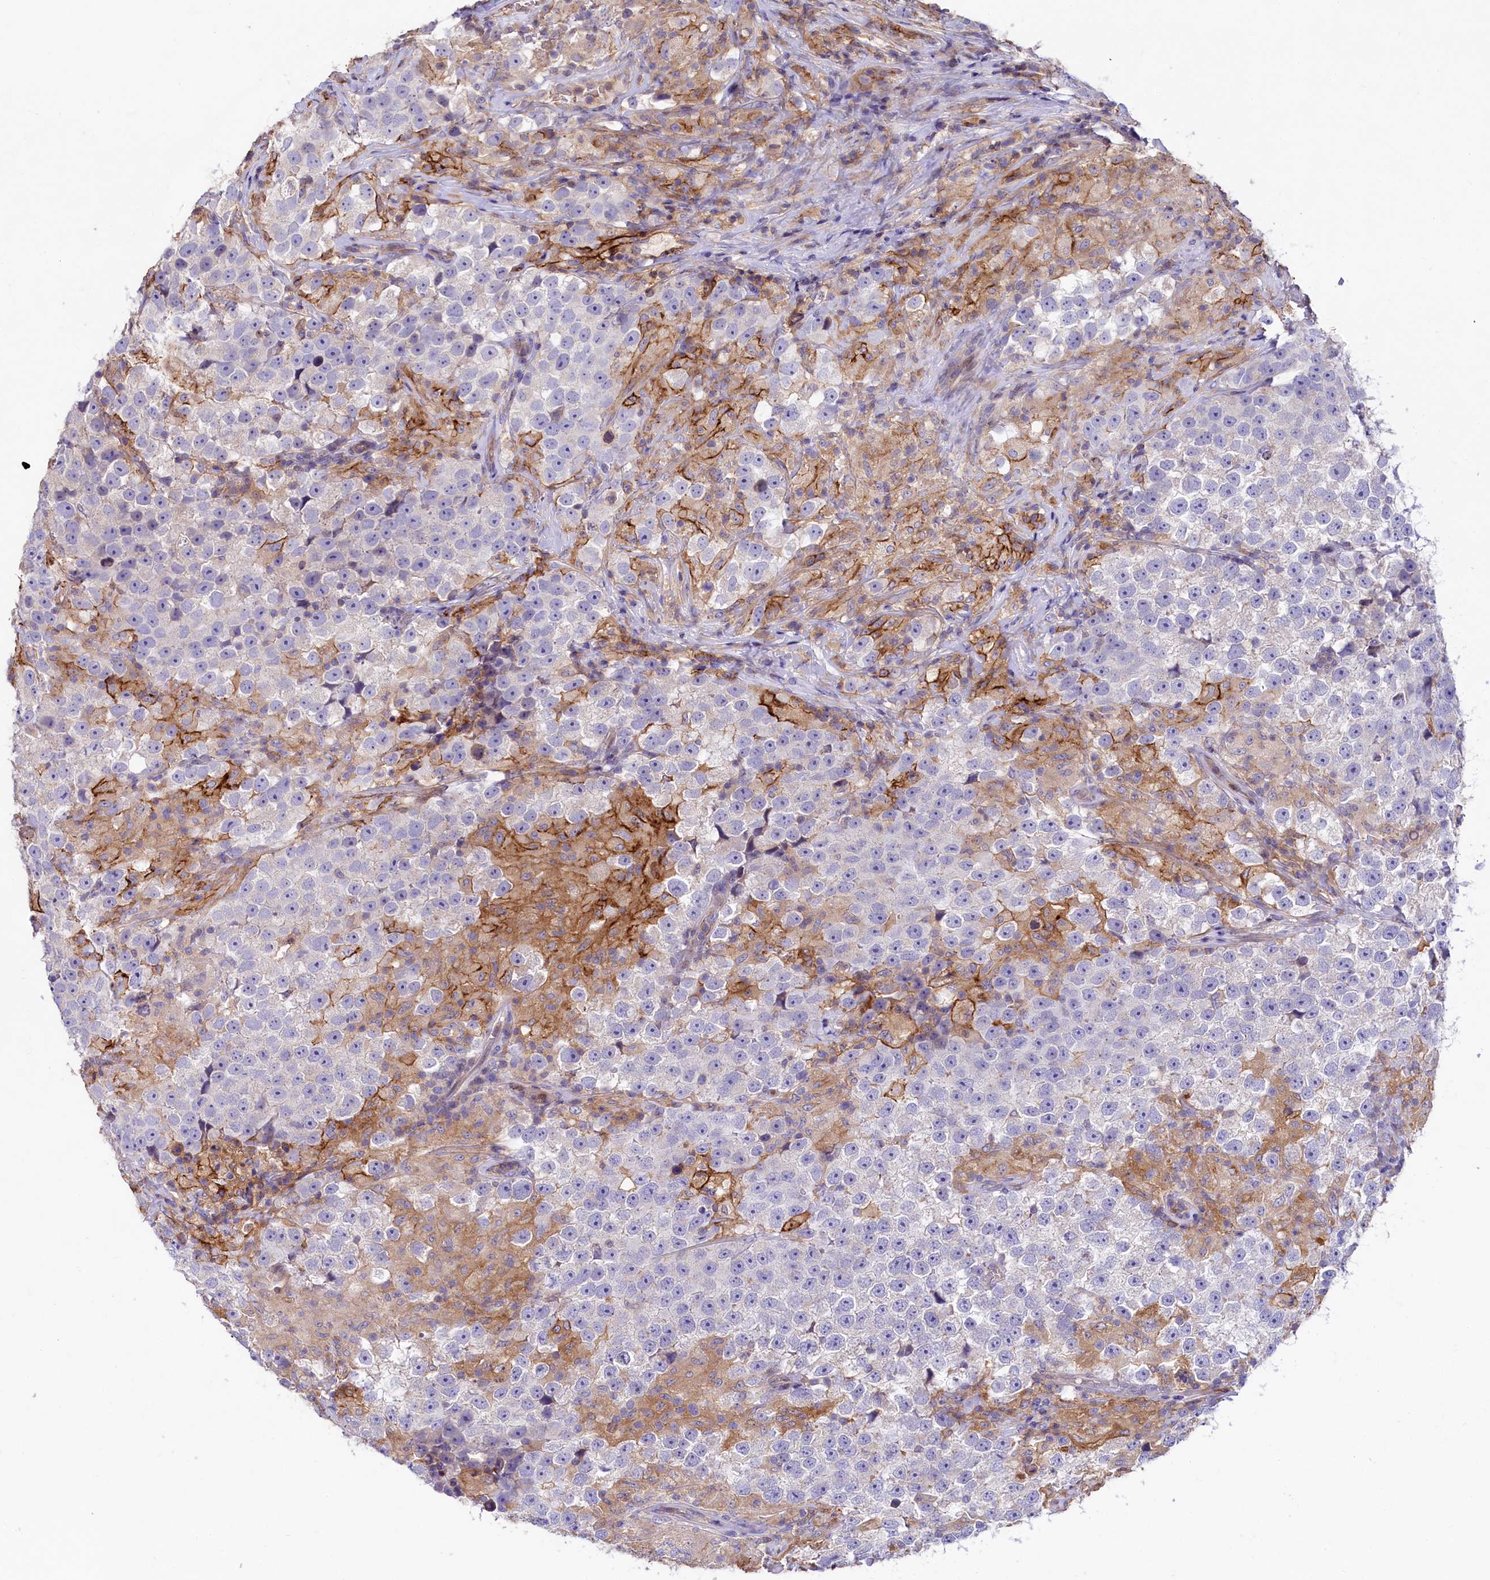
{"staining": {"intensity": "negative", "quantity": "none", "location": "none"}, "tissue": "testis cancer", "cell_type": "Tumor cells", "image_type": "cancer", "snomed": [{"axis": "morphology", "description": "Seminoma, NOS"}, {"axis": "topography", "description": "Testis"}], "caption": "This is an IHC image of human testis cancer (seminoma). There is no positivity in tumor cells.", "gene": "HPS6", "patient": {"sex": "male", "age": 46}}